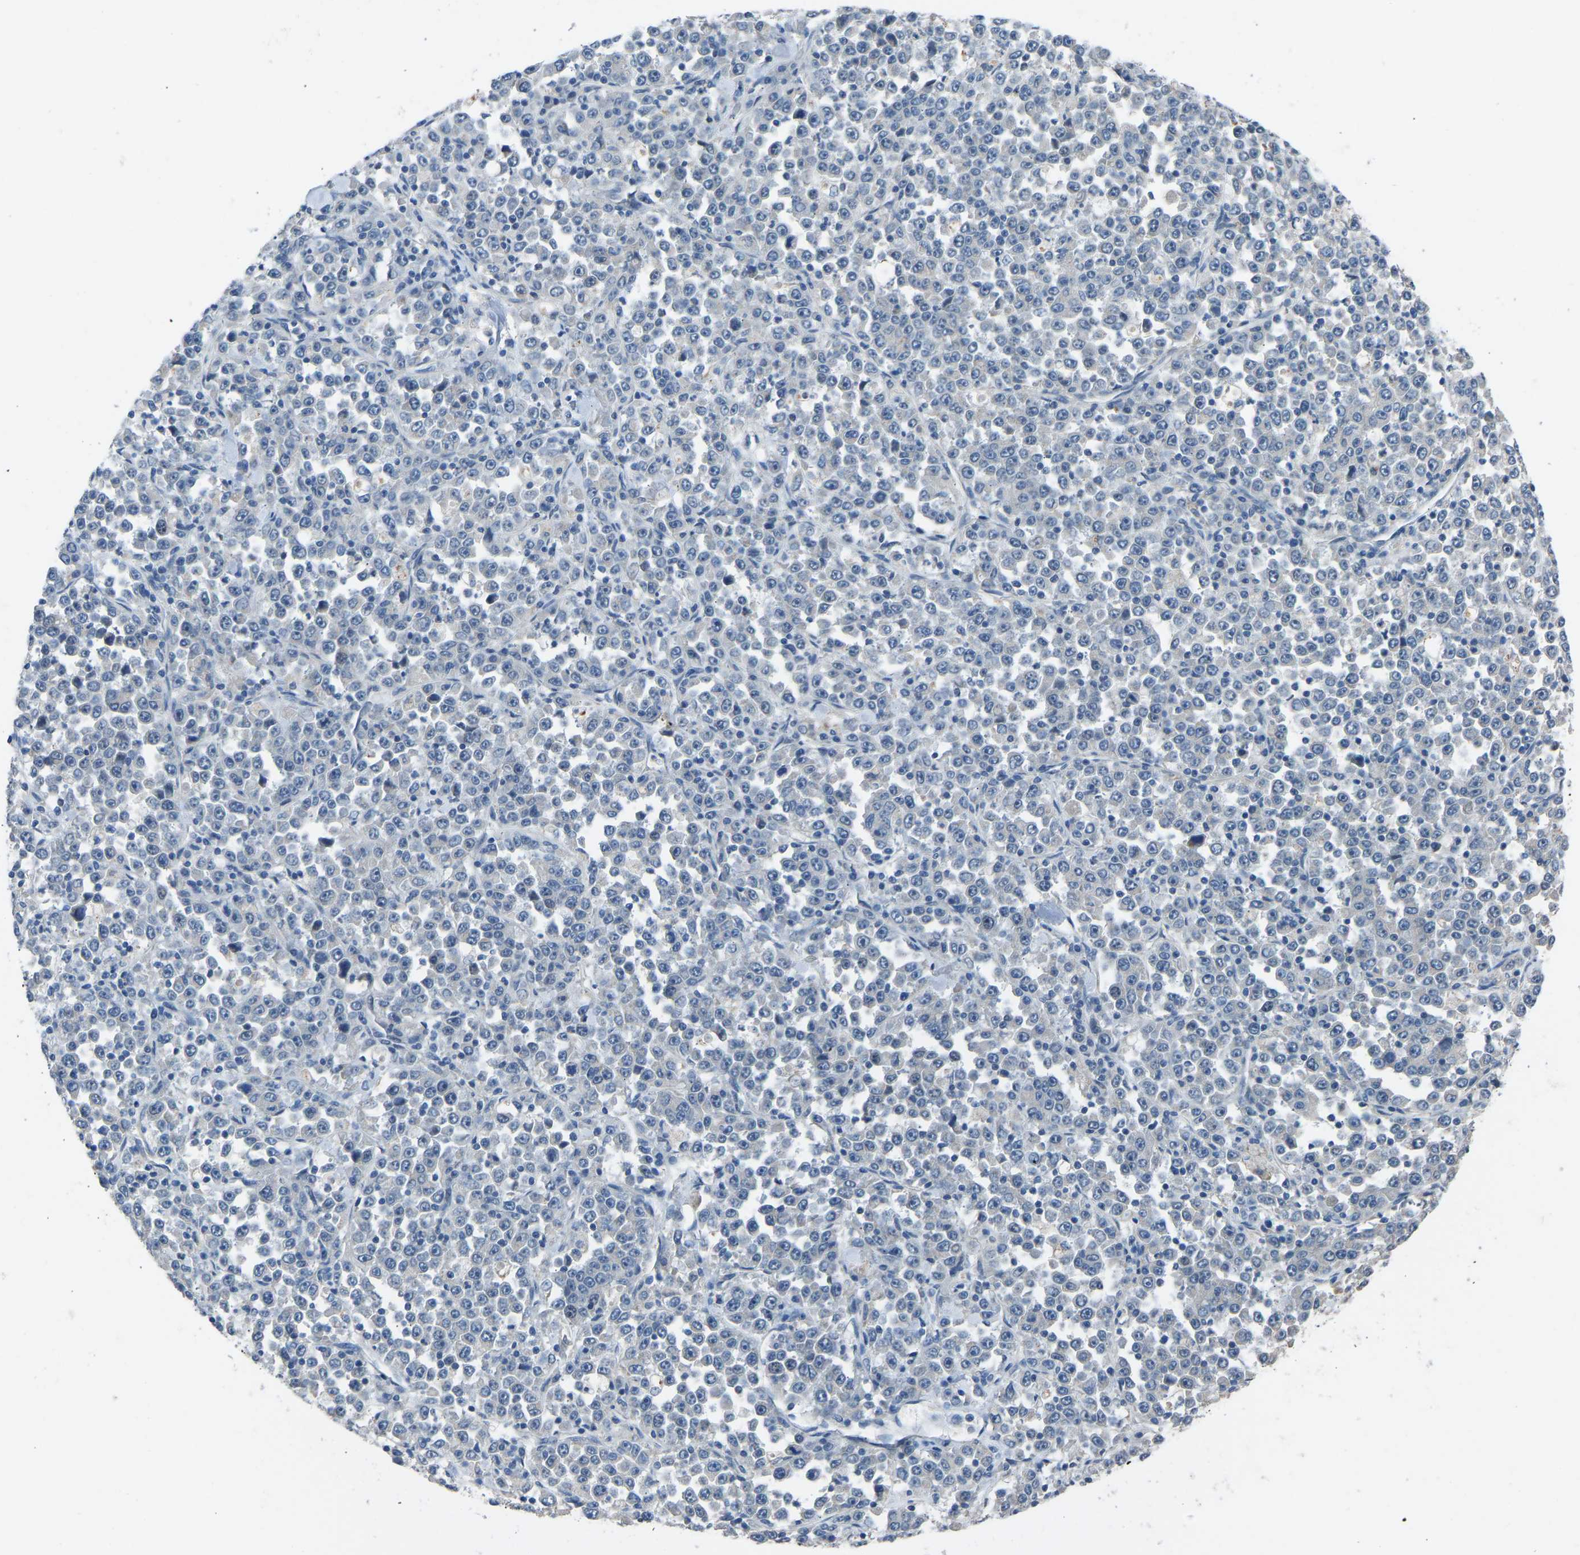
{"staining": {"intensity": "negative", "quantity": "none", "location": "none"}, "tissue": "stomach cancer", "cell_type": "Tumor cells", "image_type": "cancer", "snomed": [{"axis": "morphology", "description": "Normal tissue, NOS"}, {"axis": "morphology", "description": "Adenocarcinoma, NOS"}, {"axis": "topography", "description": "Stomach, upper"}, {"axis": "topography", "description": "Stomach"}], "caption": "This is an IHC photomicrograph of human adenocarcinoma (stomach). There is no staining in tumor cells.", "gene": "CDK2AP1", "patient": {"sex": "male", "age": 59}}